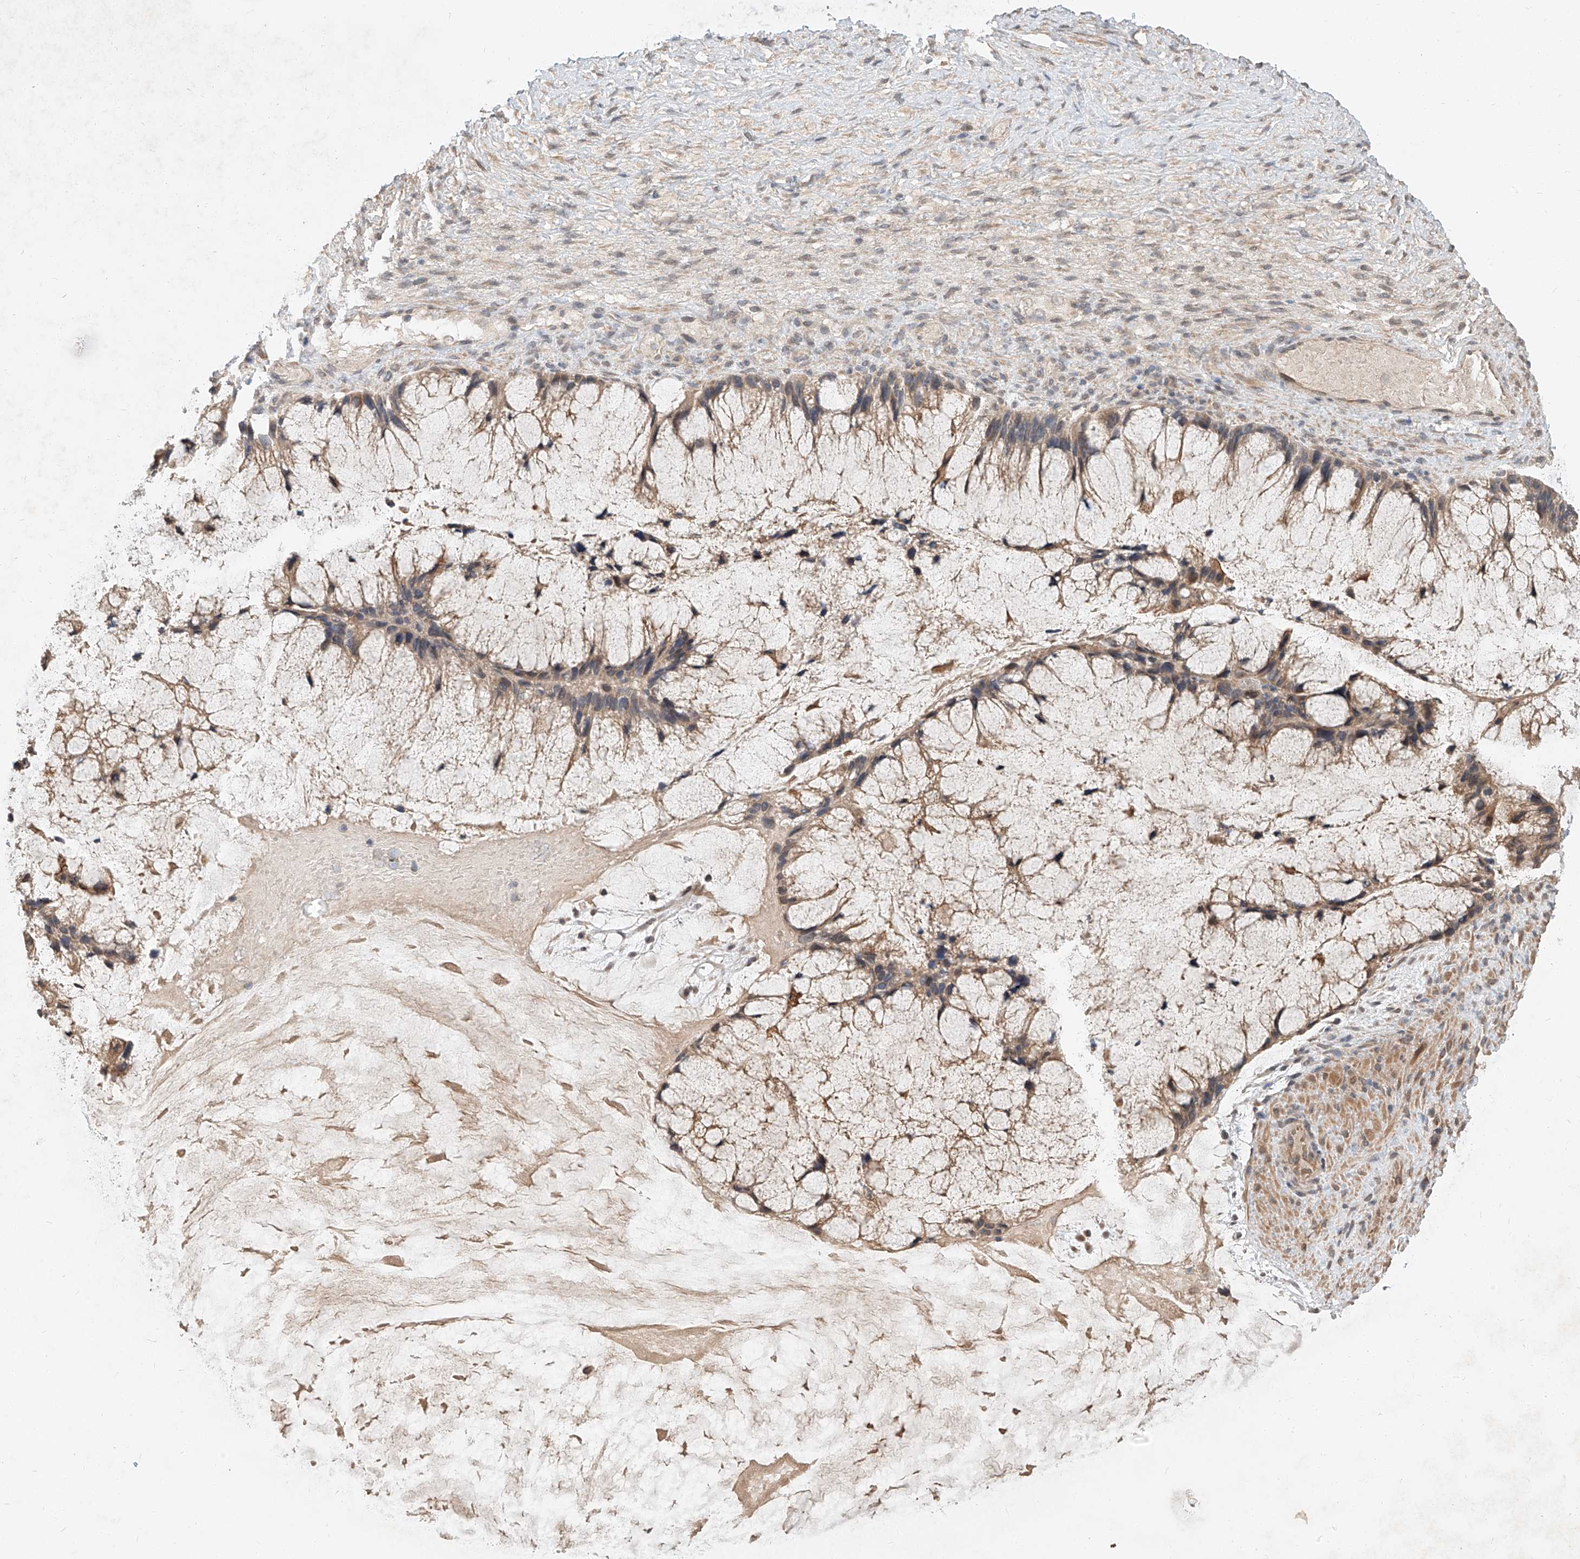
{"staining": {"intensity": "weak", "quantity": ">75%", "location": "cytoplasmic/membranous"}, "tissue": "ovarian cancer", "cell_type": "Tumor cells", "image_type": "cancer", "snomed": [{"axis": "morphology", "description": "Cystadenocarcinoma, mucinous, NOS"}, {"axis": "topography", "description": "Ovary"}], "caption": "This histopathology image reveals mucinous cystadenocarcinoma (ovarian) stained with IHC to label a protein in brown. The cytoplasmic/membranous of tumor cells show weak positivity for the protein. Nuclei are counter-stained blue.", "gene": "STX19", "patient": {"sex": "female", "age": 37}}